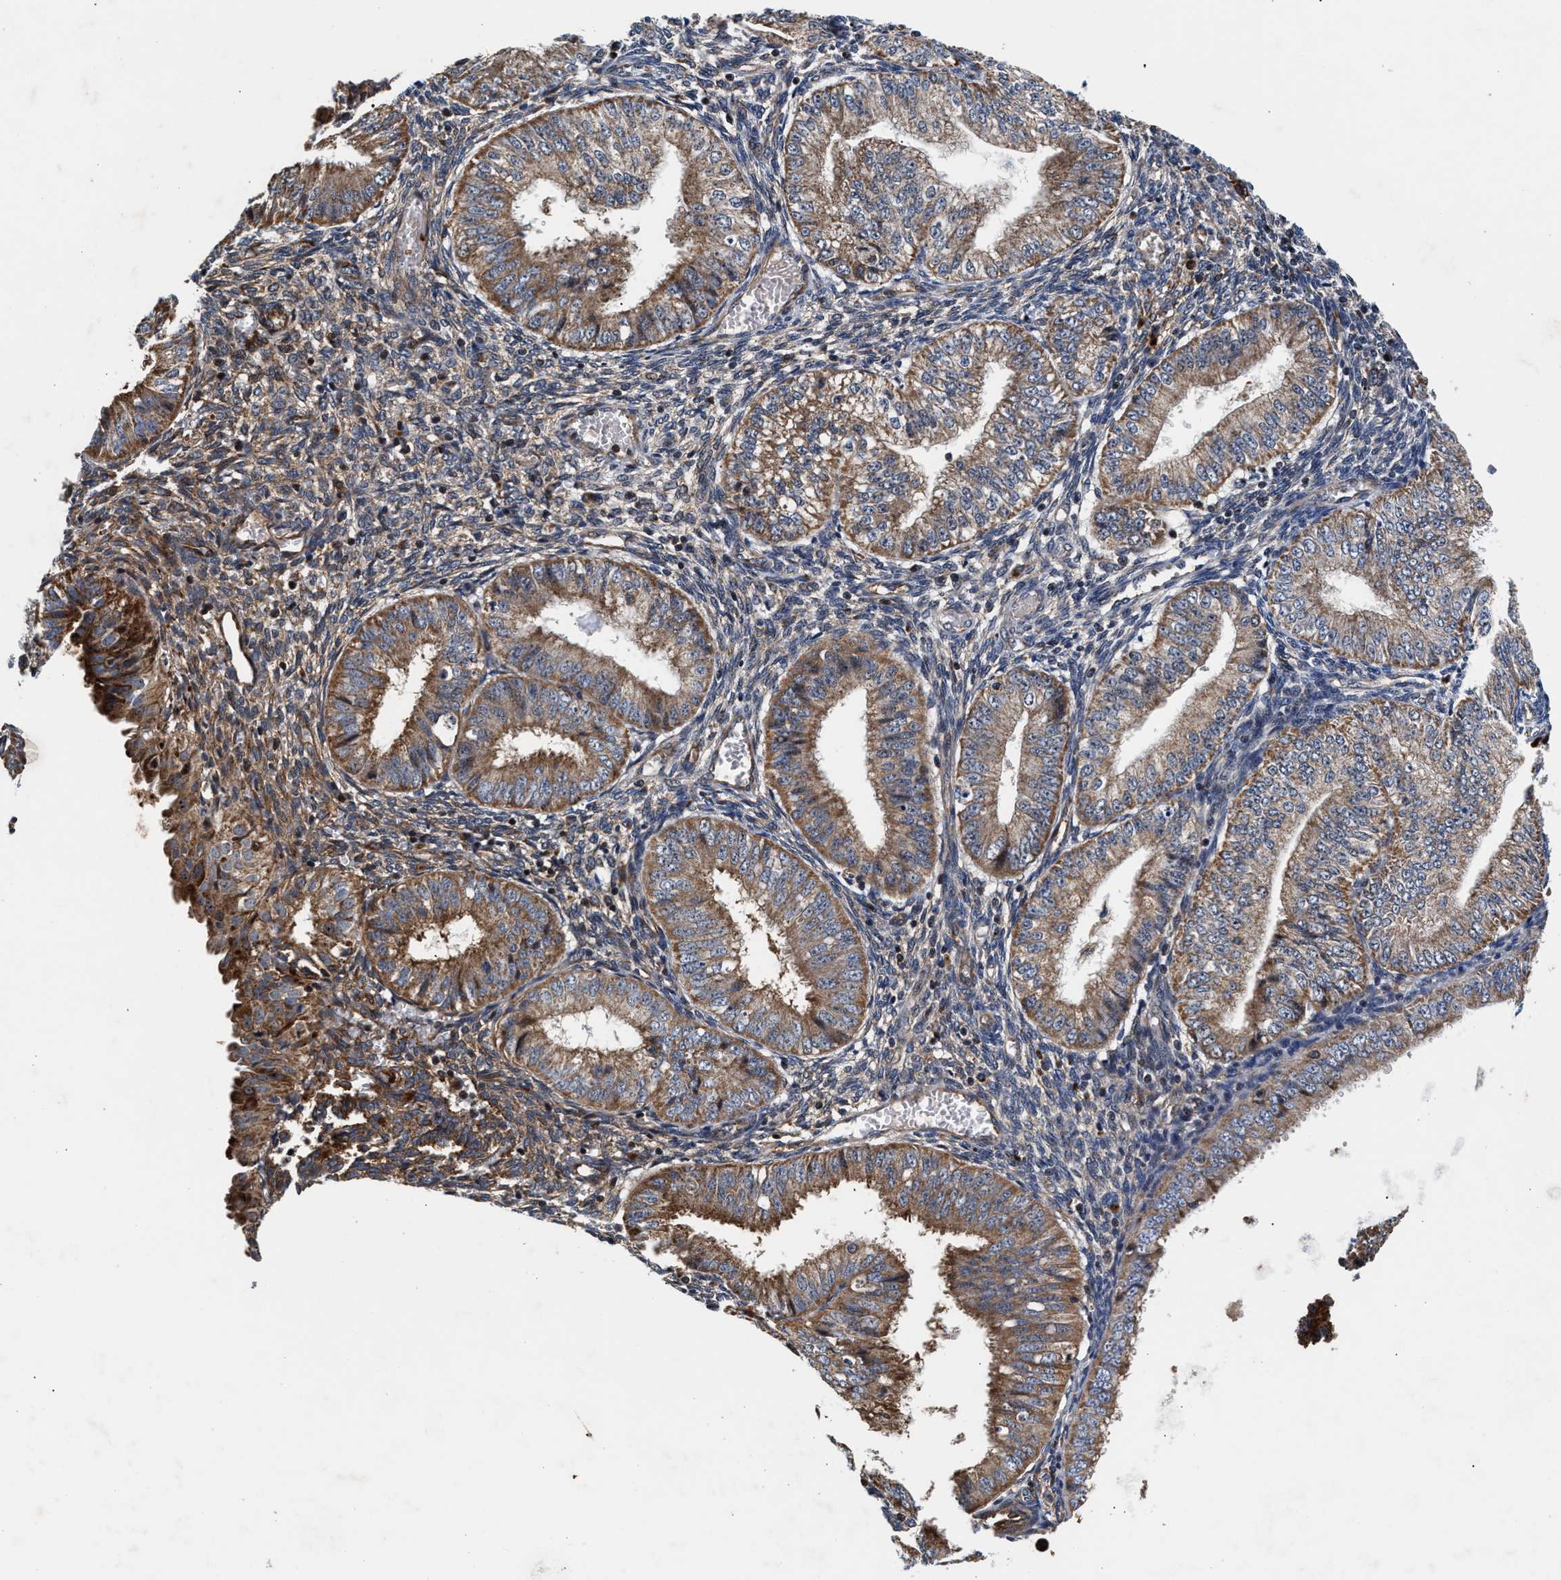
{"staining": {"intensity": "moderate", "quantity": ">75%", "location": "cytoplasmic/membranous"}, "tissue": "endometrial cancer", "cell_type": "Tumor cells", "image_type": "cancer", "snomed": [{"axis": "morphology", "description": "Normal tissue, NOS"}, {"axis": "morphology", "description": "Adenocarcinoma, NOS"}, {"axis": "topography", "description": "Endometrium"}], "caption": "Protein staining of adenocarcinoma (endometrial) tissue displays moderate cytoplasmic/membranous positivity in about >75% of tumor cells.", "gene": "SGK1", "patient": {"sex": "female", "age": 53}}